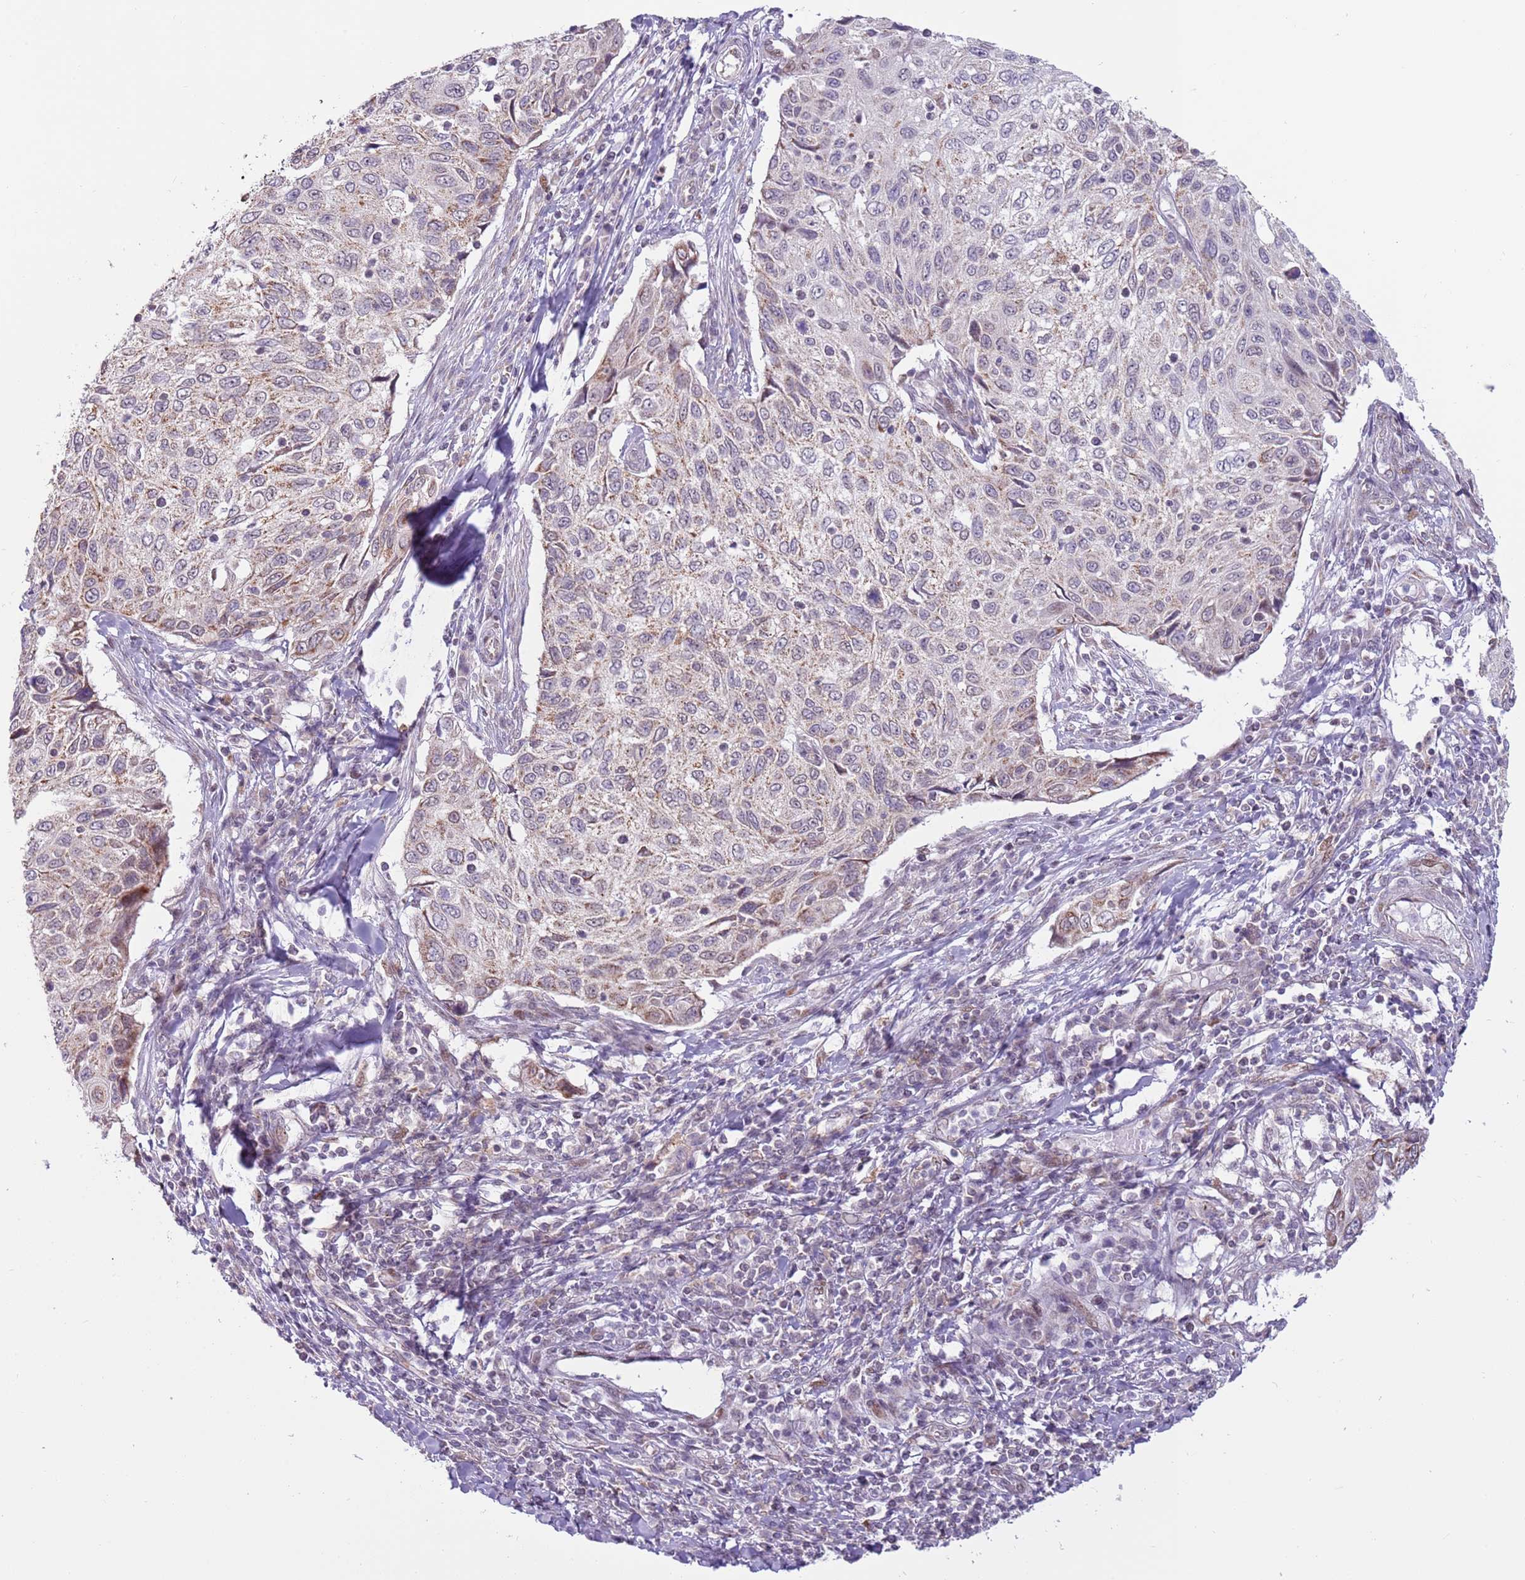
{"staining": {"intensity": "weak", "quantity": "25%-75%", "location": "cytoplasmic/membranous"}, "tissue": "cervical cancer", "cell_type": "Tumor cells", "image_type": "cancer", "snomed": [{"axis": "morphology", "description": "Squamous cell carcinoma, NOS"}, {"axis": "topography", "description": "Cervix"}], "caption": "Cervical squamous cell carcinoma was stained to show a protein in brown. There is low levels of weak cytoplasmic/membranous expression in about 25%-75% of tumor cells. (Brightfield microscopy of DAB IHC at high magnification).", "gene": "MLLT11", "patient": {"sex": "female", "age": 70}}